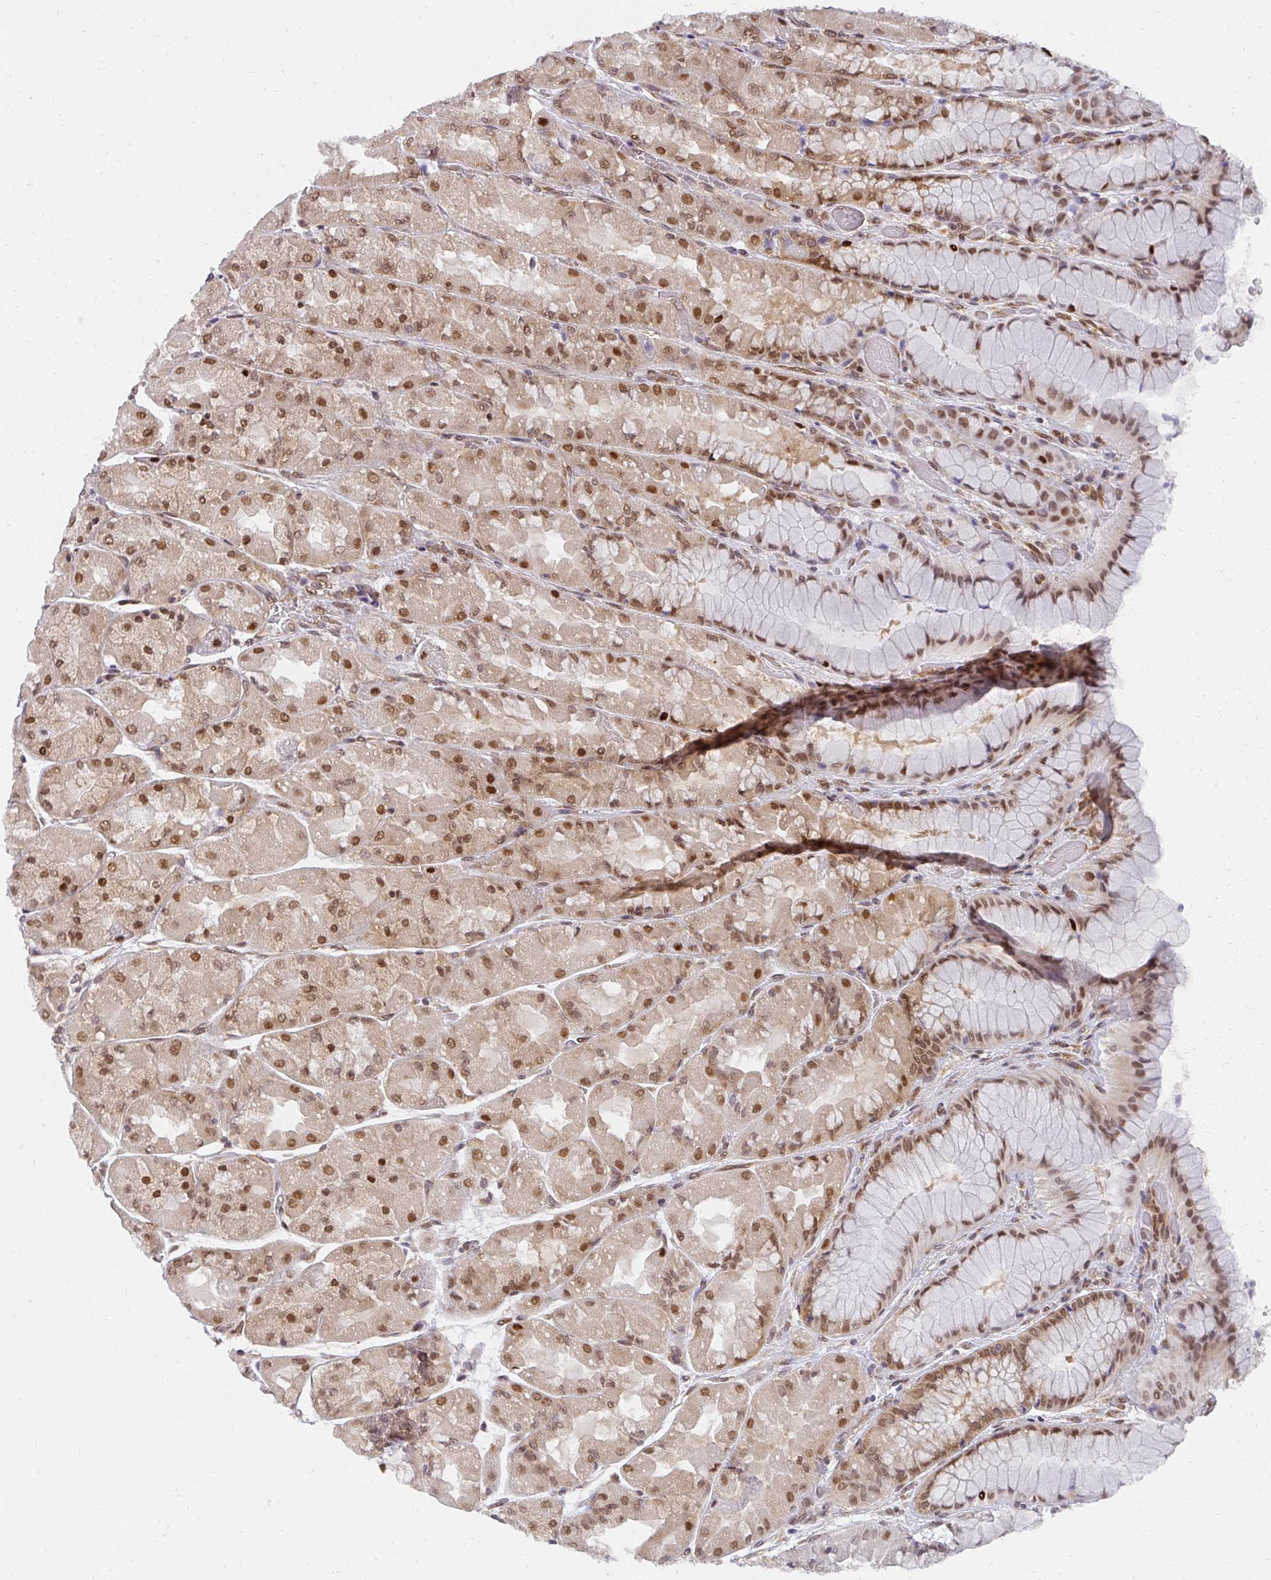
{"staining": {"intensity": "moderate", "quantity": ">75%", "location": "cytoplasmic/membranous,nuclear"}, "tissue": "stomach", "cell_type": "Glandular cells", "image_type": "normal", "snomed": [{"axis": "morphology", "description": "Normal tissue, NOS"}, {"axis": "topography", "description": "Stomach"}], "caption": "Immunohistochemistry (IHC) staining of unremarkable stomach, which demonstrates medium levels of moderate cytoplasmic/membranous,nuclear positivity in approximately >75% of glandular cells indicating moderate cytoplasmic/membranous,nuclear protein expression. The staining was performed using DAB (brown) for protein detection and nuclei were counterstained in hematoxylin (blue).", "gene": "SYNCRIP", "patient": {"sex": "female", "age": 61}}